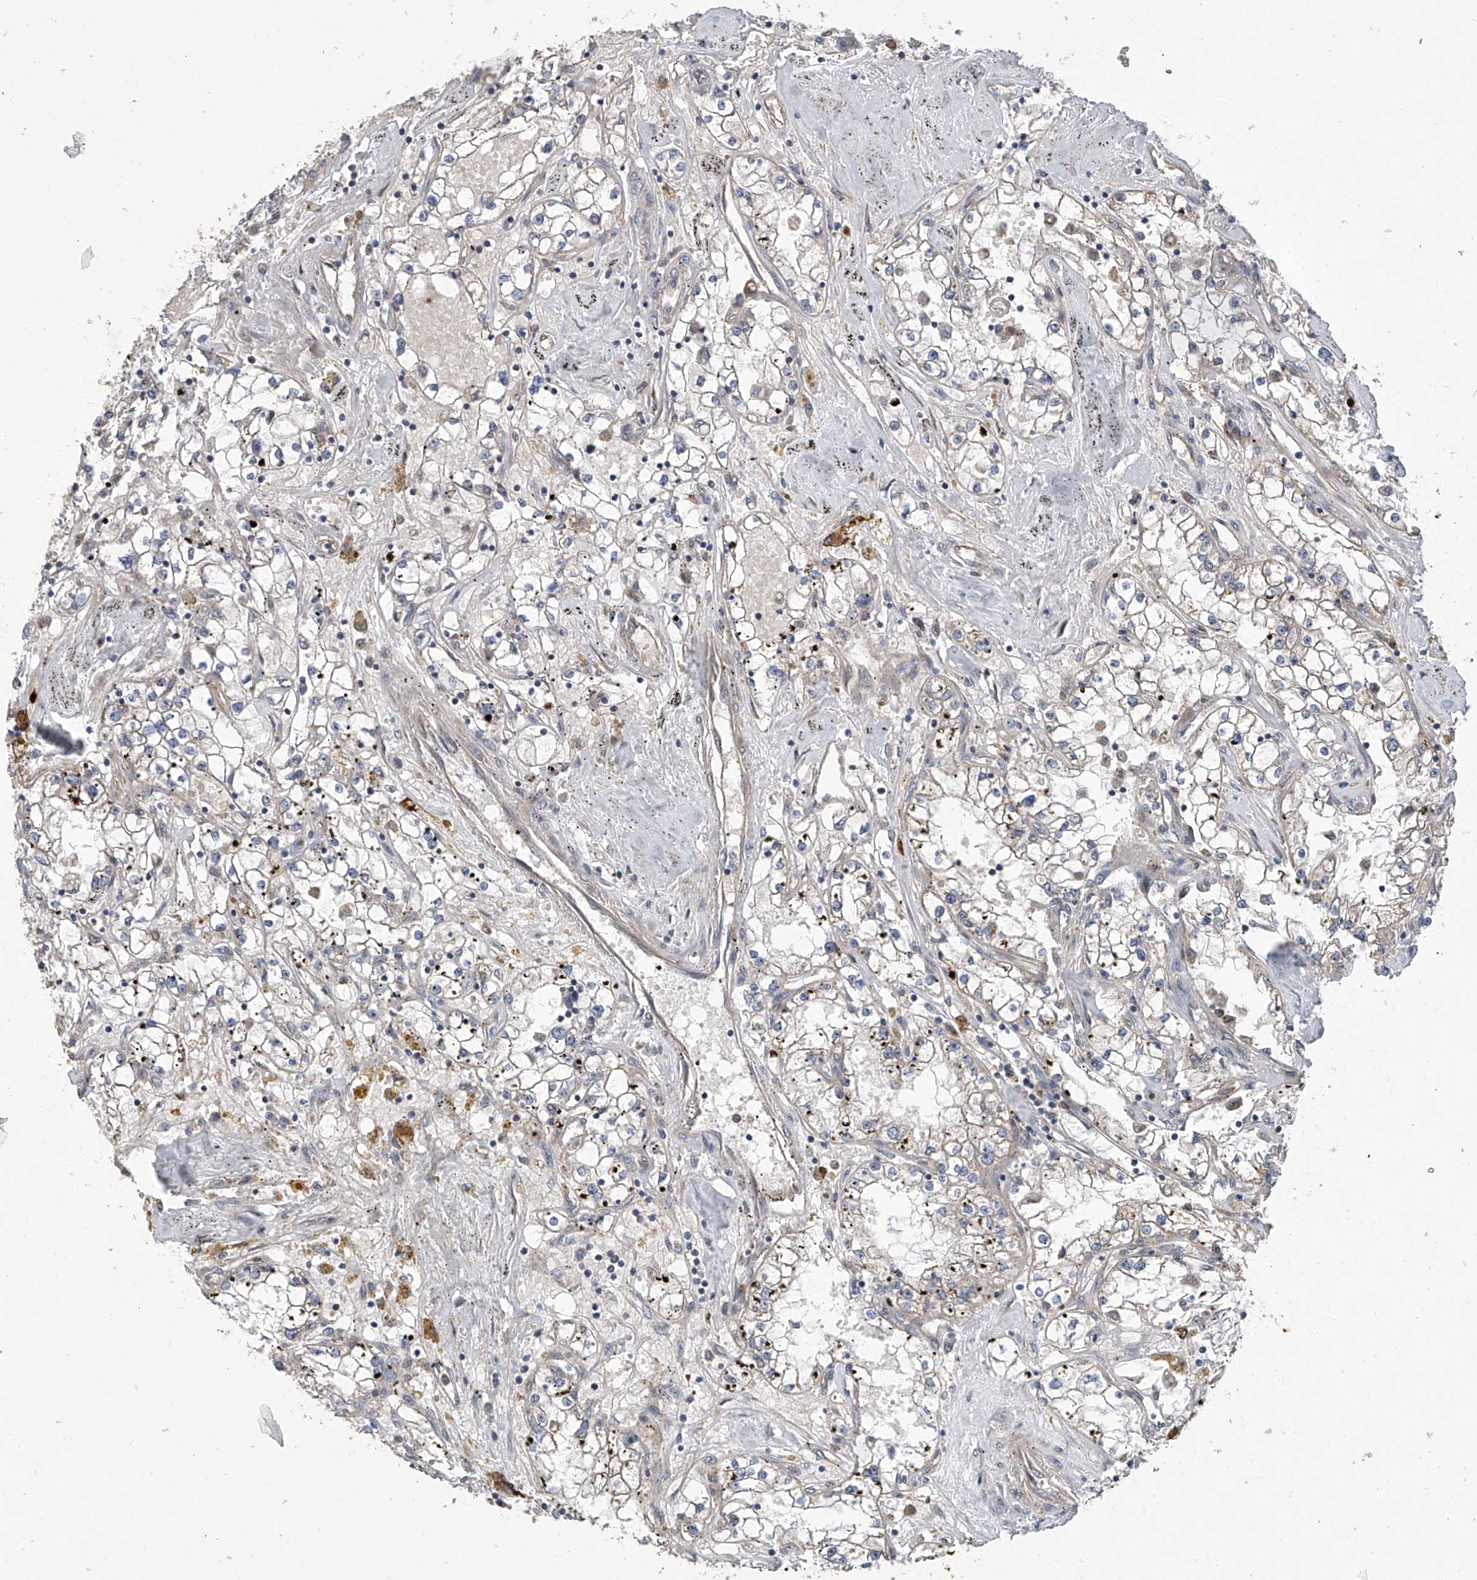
{"staining": {"intensity": "negative", "quantity": "none", "location": "none"}, "tissue": "renal cancer", "cell_type": "Tumor cells", "image_type": "cancer", "snomed": [{"axis": "morphology", "description": "Adenocarcinoma, NOS"}, {"axis": "topography", "description": "Kidney"}], "caption": "IHC photomicrograph of renal cancer stained for a protein (brown), which displays no staining in tumor cells.", "gene": "EIF2D", "patient": {"sex": "male", "age": 56}}